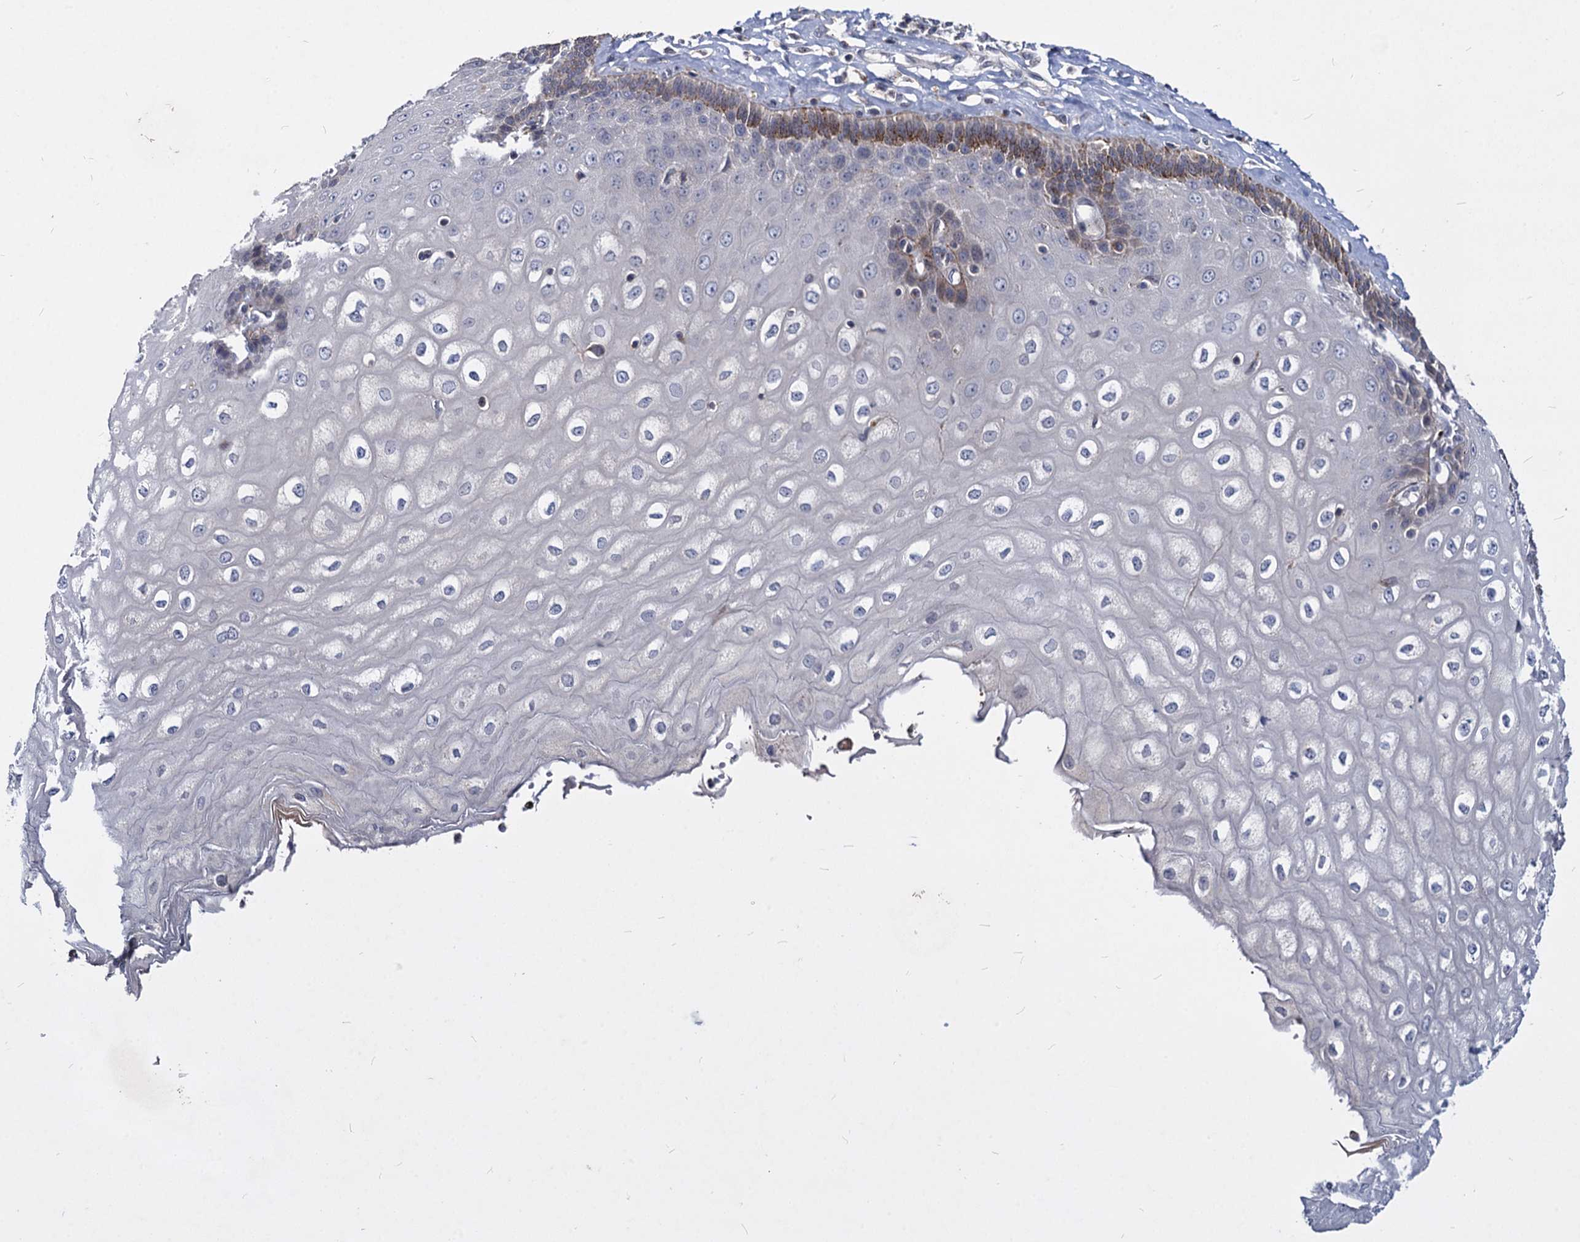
{"staining": {"intensity": "moderate", "quantity": "<25%", "location": "cytoplasmic/membranous"}, "tissue": "esophagus", "cell_type": "Squamous epithelial cells", "image_type": "normal", "snomed": [{"axis": "morphology", "description": "Normal tissue, NOS"}, {"axis": "topography", "description": "Esophagus"}], "caption": "Immunohistochemical staining of unremarkable esophagus displays <25% levels of moderate cytoplasmic/membranous protein positivity in approximately <25% of squamous epithelial cells. The protein is stained brown, and the nuclei are stained in blue (DAB IHC with brightfield microscopy, high magnification).", "gene": "C11orf86", "patient": {"sex": "male", "age": 60}}